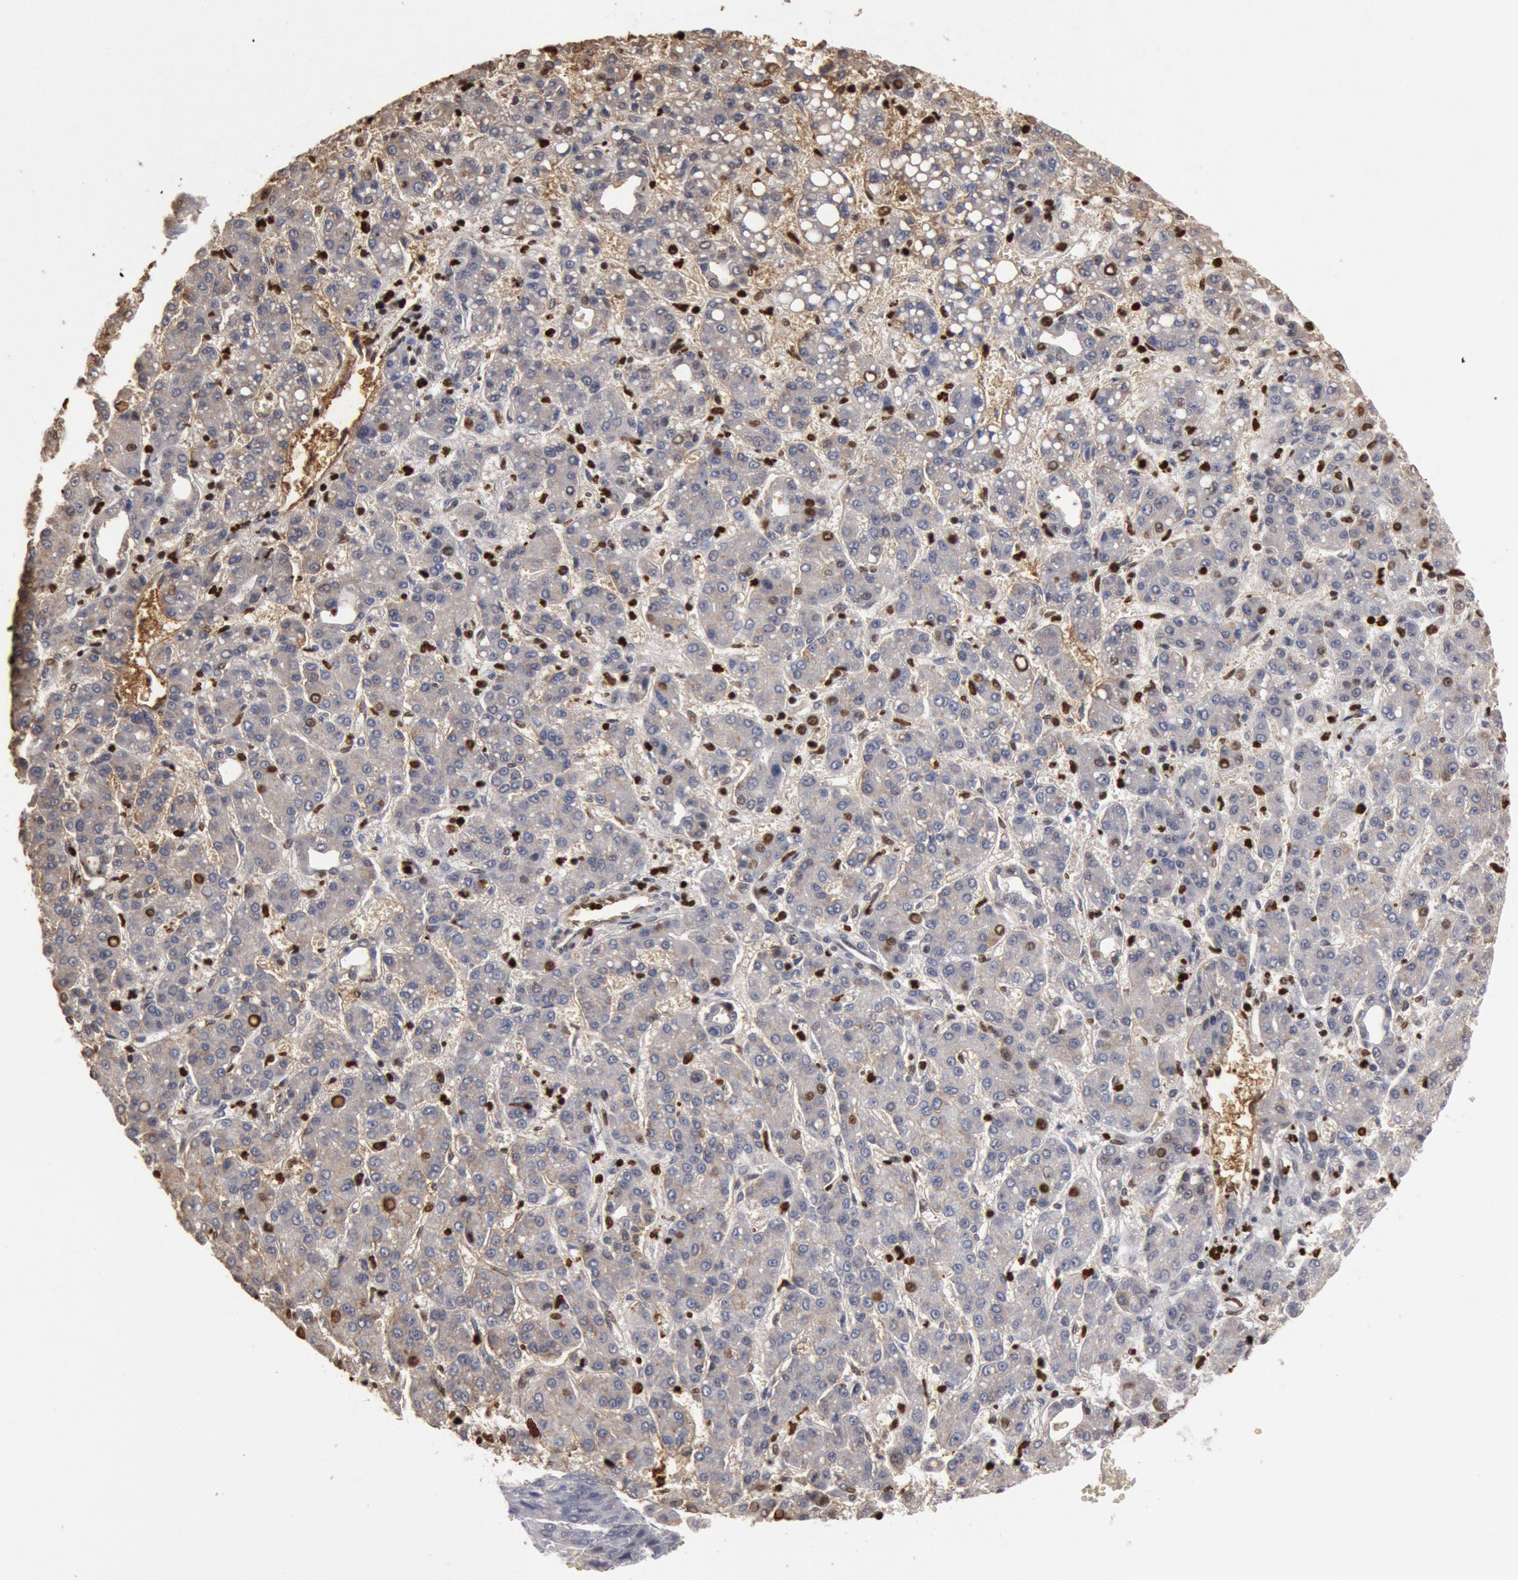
{"staining": {"intensity": "strong", "quantity": "25%-75%", "location": "cytoplasmic/membranous,nuclear"}, "tissue": "liver cancer", "cell_type": "Tumor cells", "image_type": "cancer", "snomed": [{"axis": "morphology", "description": "Carcinoma, Hepatocellular, NOS"}, {"axis": "topography", "description": "Liver"}], "caption": "A brown stain shows strong cytoplasmic/membranous and nuclear expression of a protein in human liver cancer (hepatocellular carcinoma) tumor cells.", "gene": "FOXA2", "patient": {"sex": "male", "age": 69}}